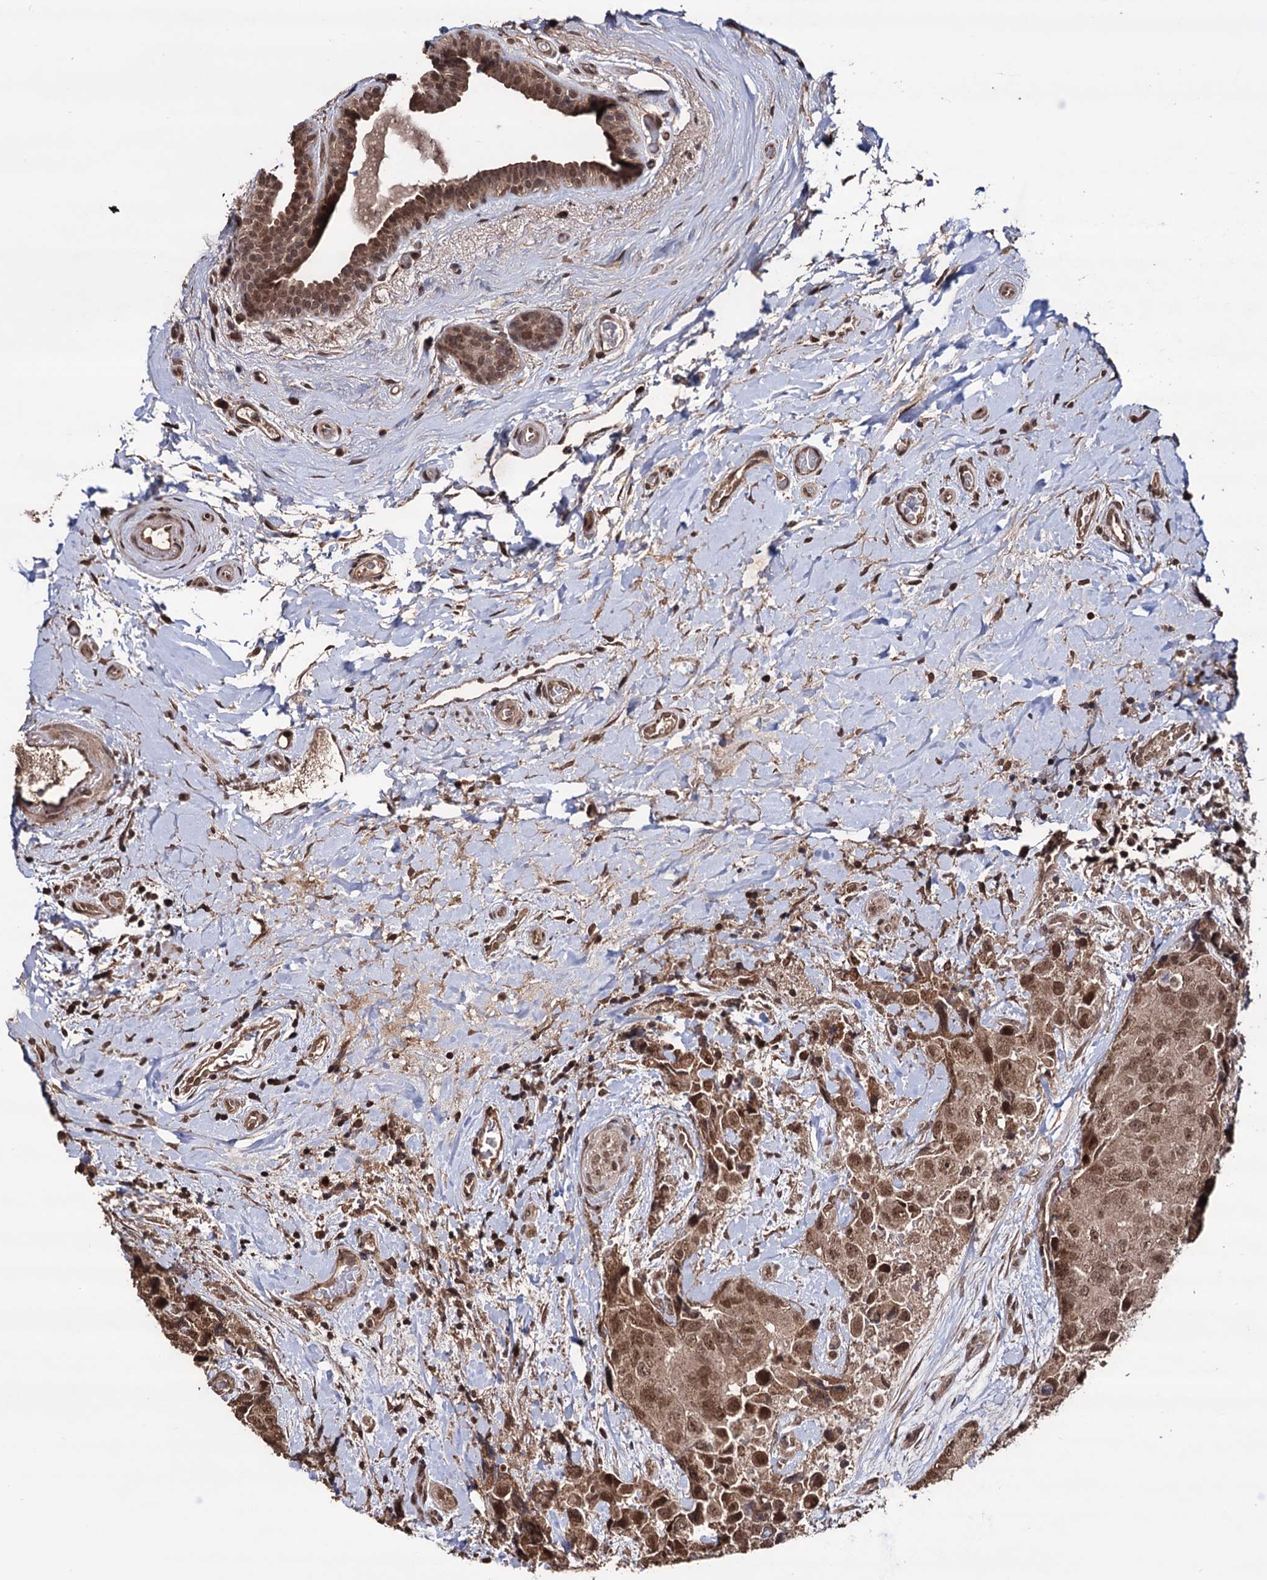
{"staining": {"intensity": "moderate", "quantity": ">75%", "location": "cytoplasmic/membranous,nuclear"}, "tissue": "breast cancer", "cell_type": "Tumor cells", "image_type": "cancer", "snomed": [{"axis": "morphology", "description": "Duct carcinoma"}, {"axis": "topography", "description": "Breast"}], "caption": "Breast cancer stained for a protein (brown) exhibits moderate cytoplasmic/membranous and nuclear positive positivity in approximately >75% of tumor cells.", "gene": "KLF5", "patient": {"sex": "female", "age": 62}}